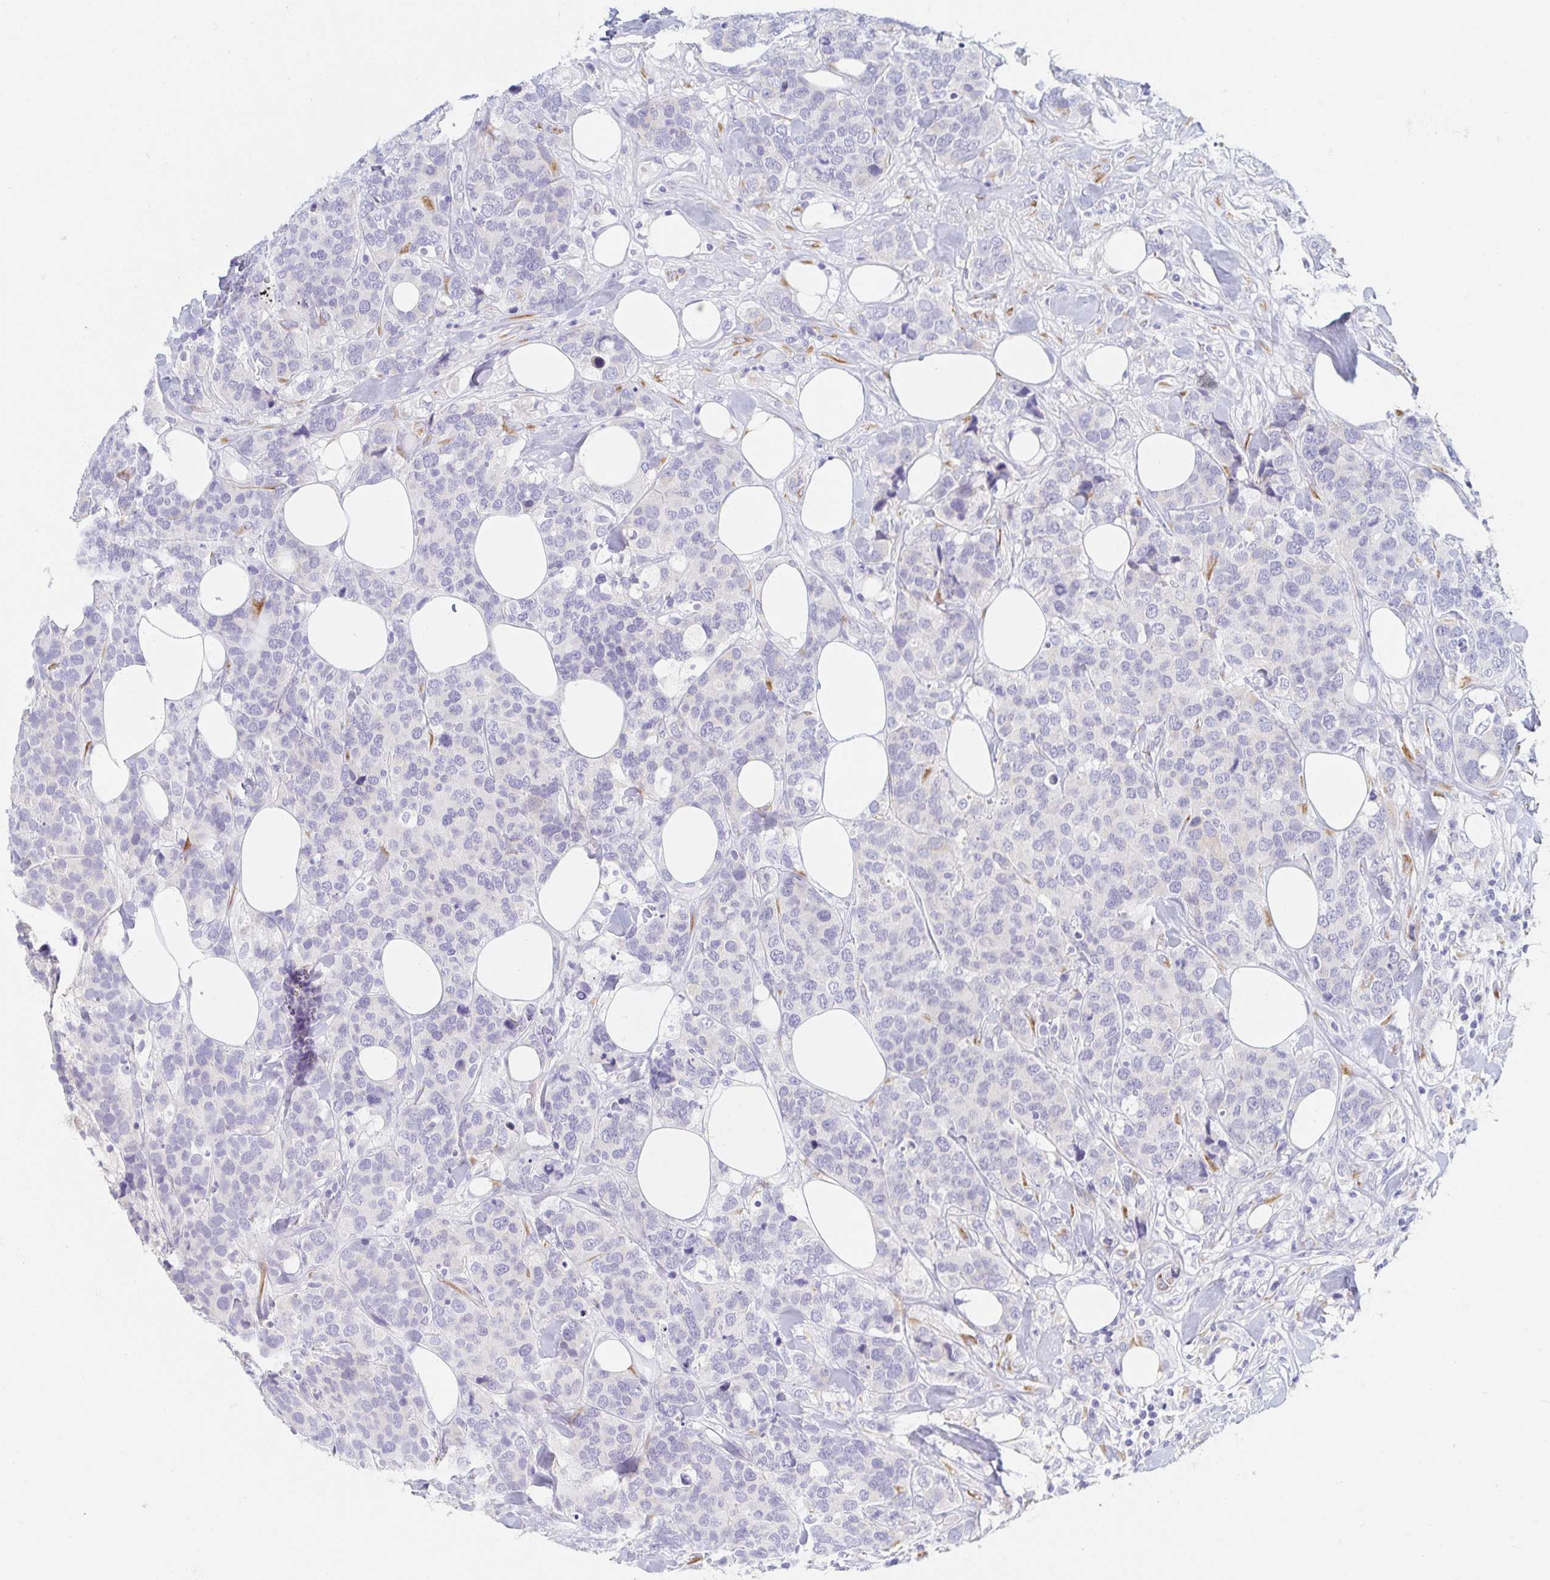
{"staining": {"intensity": "weak", "quantity": "<25%", "location": "cytoplasmic/membranous"}, "tissue": "breast cancer", "cell_type": "Tumor cells", "image_type": "cancer", "snomed": [{"axis": "morphology", "description": "Lobular carcinoma"}, {"axis": "topography", "description": "Breast"}], "caption": "Lobular carcinoma (breast) was stained to show a protein in brown. There is no significant expression in tumor cells.", "gene": "MYLK2", "patient": {"sex": "female", "age": 59}}